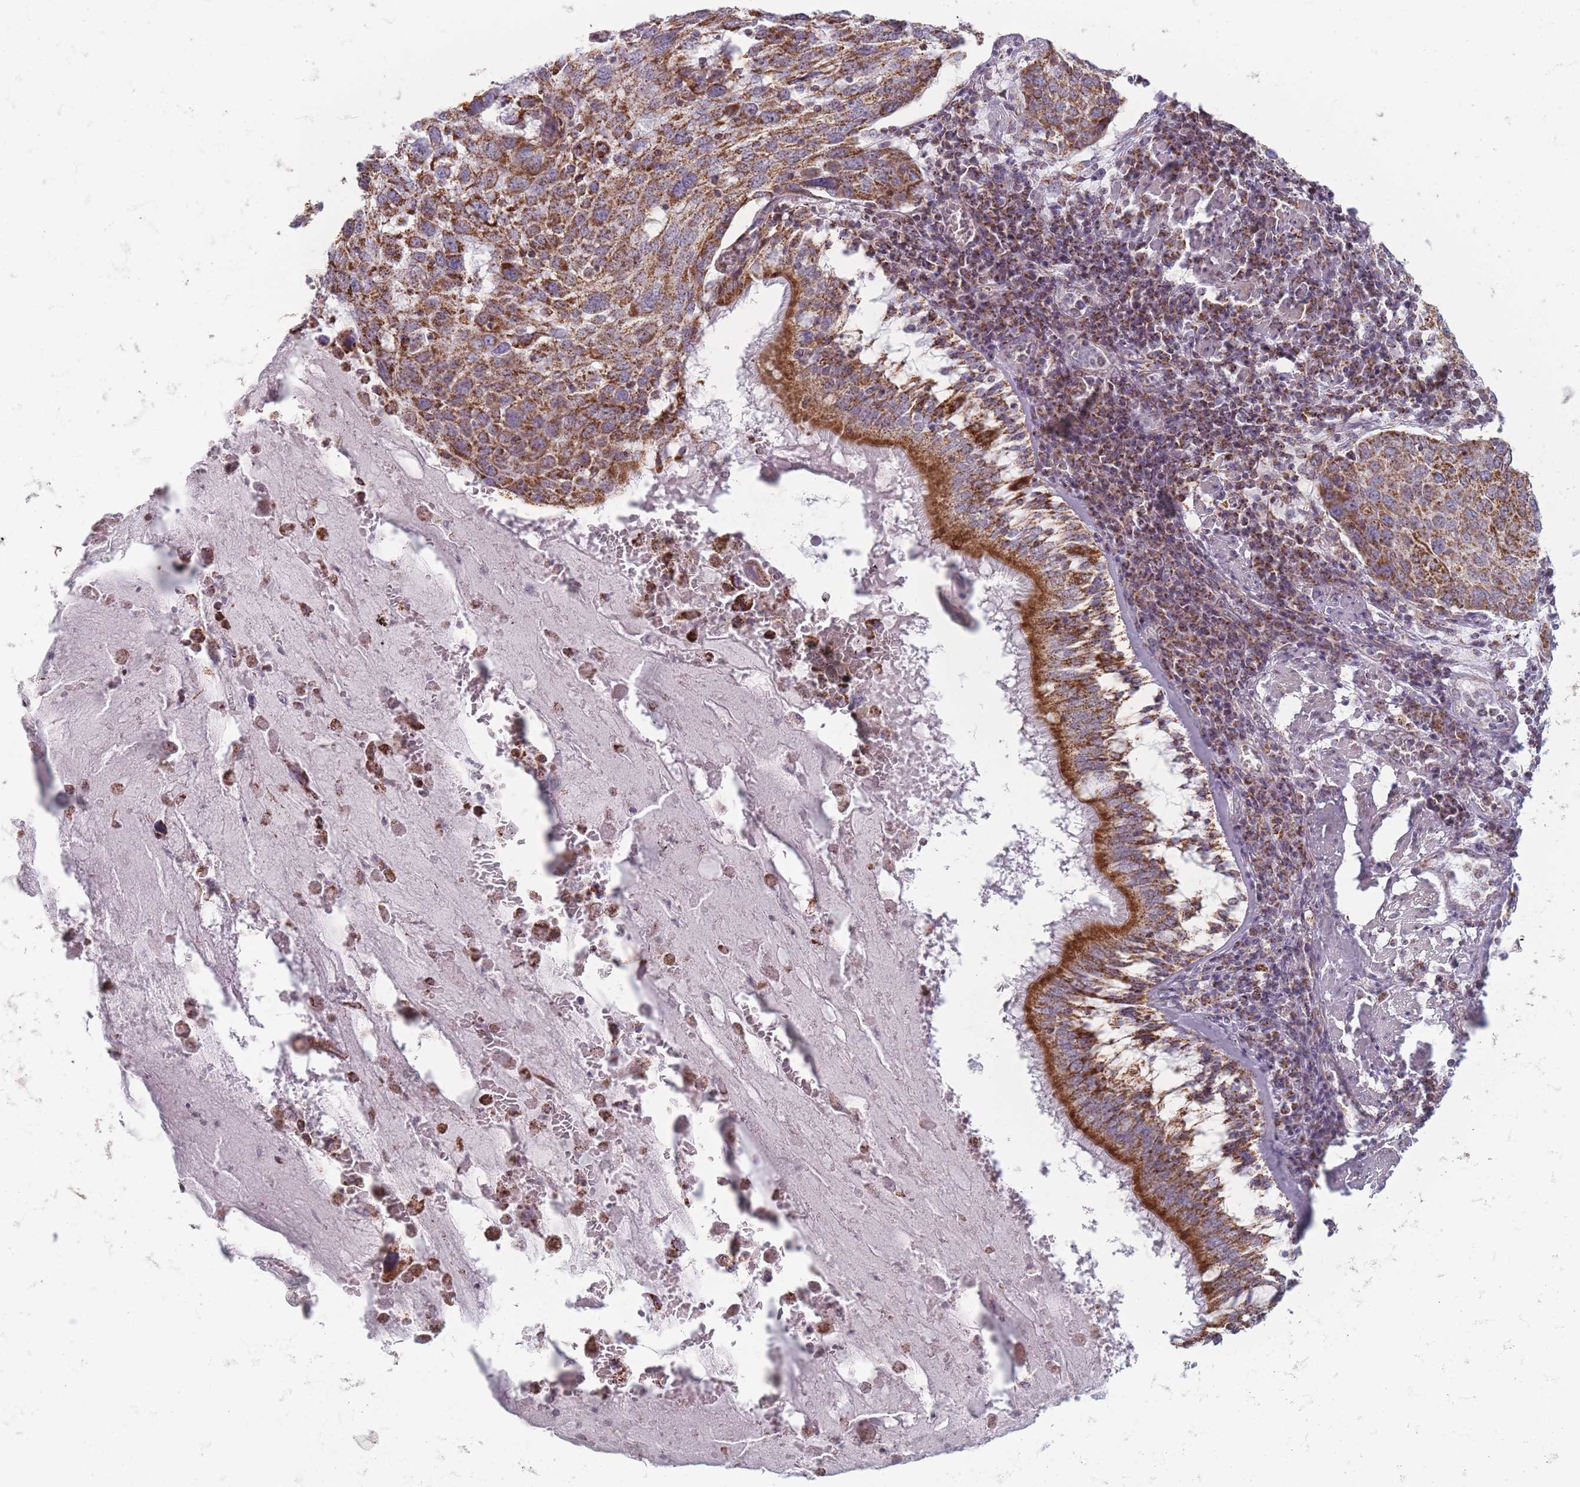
{"staining": {"intensity": "strong", "quantity": ">75%", "location": "cytoplasmic/membranous"}, "tissue": "lung cancer", "cell_type": "Tumor cells", "image_type": "cancer", "snomed": [{"axis": "morphology", "description": "Squamous cell carcinoma, NOS"}, {"axis": "topography", "description": "Lung"}], "caption": "Squamous cell carcinoma (lung) stained for a protein demonstrates strong cytoplasmic/membranous positivity in tumor cells.", "gene": "DCHS1", "patient": {"sex": "male", "age": 65}}